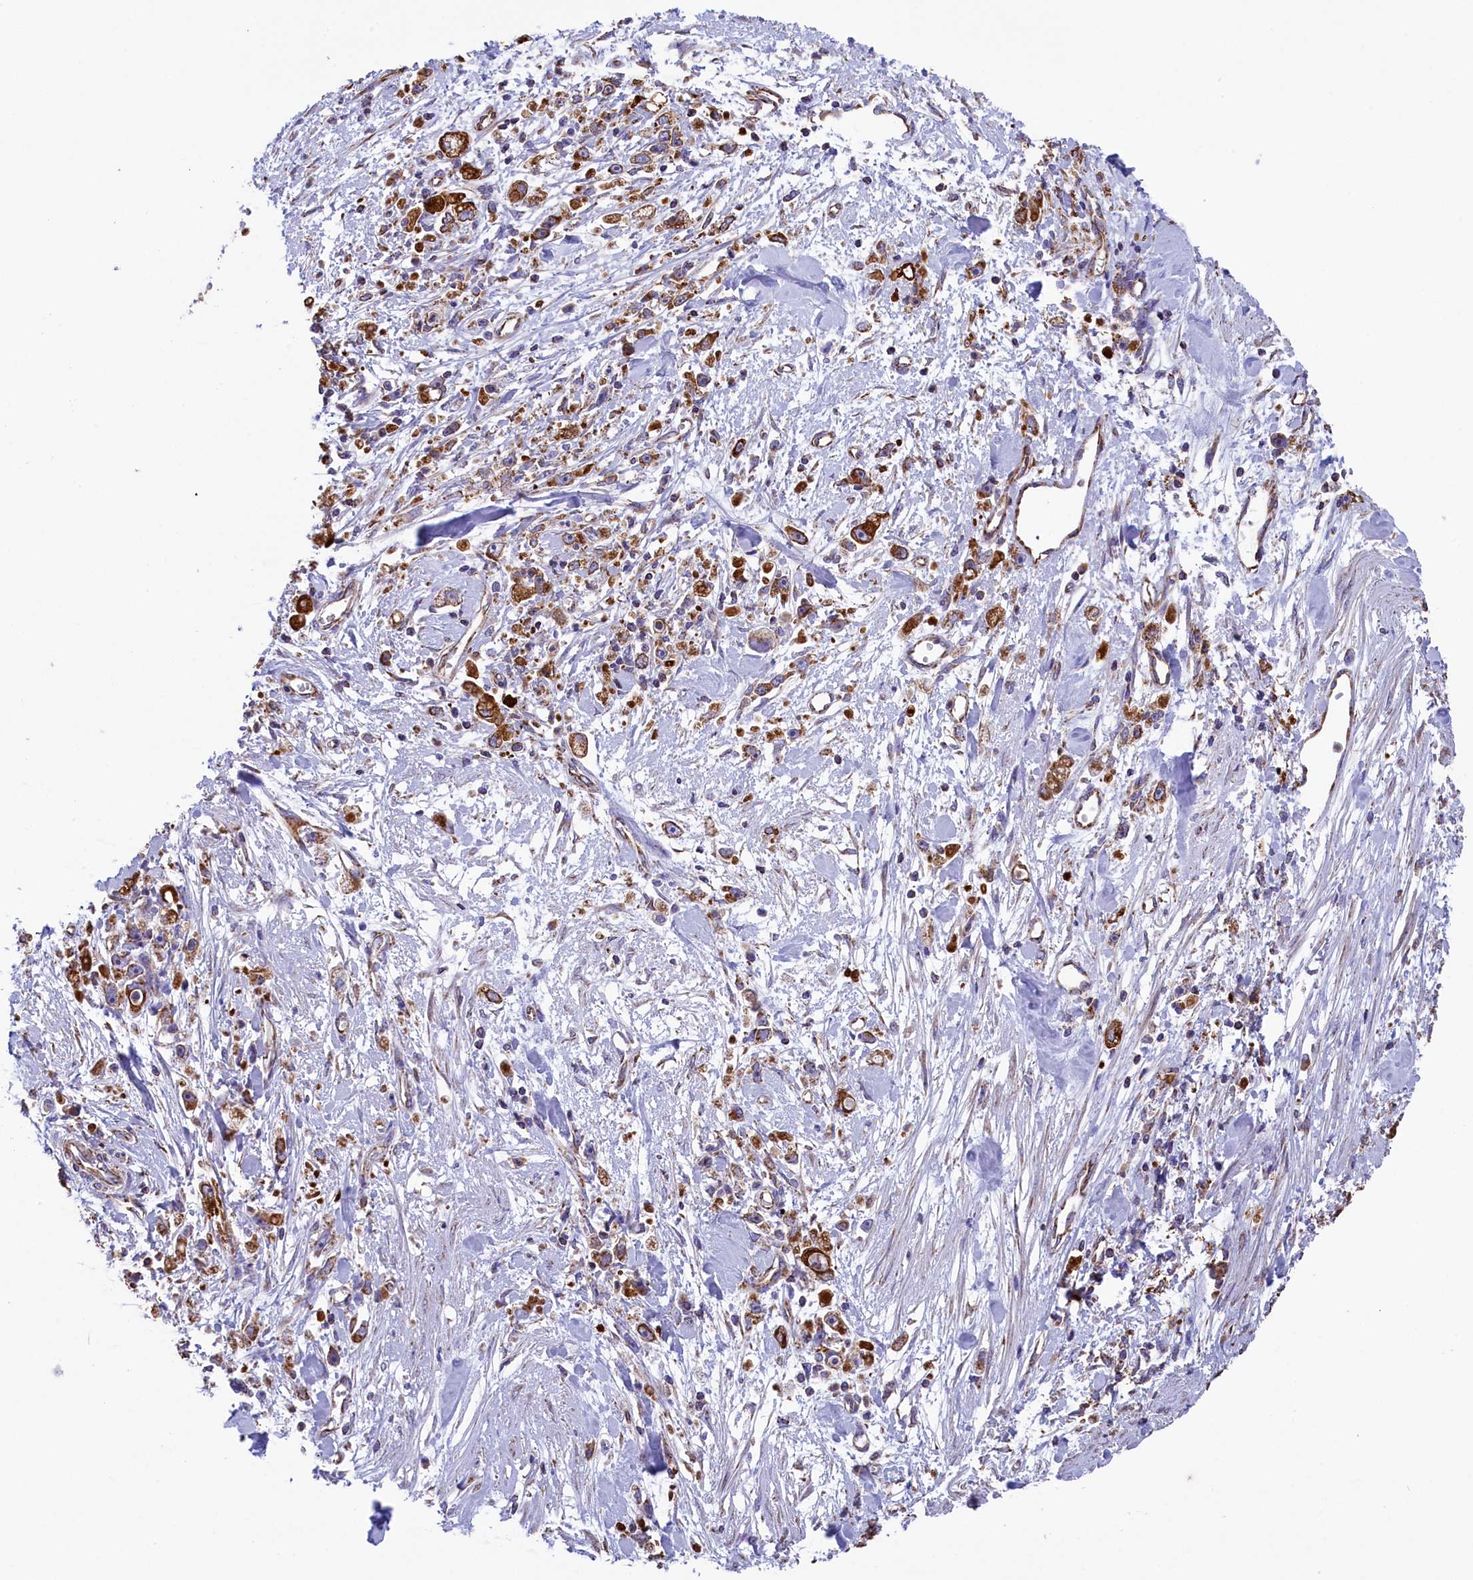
{"staining": {"intensity": "strong", "quantity": ">75%", "location": "cytoplasmic/membranous"}, "tissue": "stomach cancer", "cell_type": "Tumor cells", "image_type": "cancer", "snomed": [{"axis": "morphology", "description": "Adenocarcinoma, NOS"}, {"axis": "topography", "description": "Stomach"}], "caption": "An image of human adenocarcinoma (stomach) stained for a protein demonstrates strong cytoplasmic/membranous brown staining in tumor cells.", "gene": "GATB", "patient": {"sex": "female", "age": 59}}